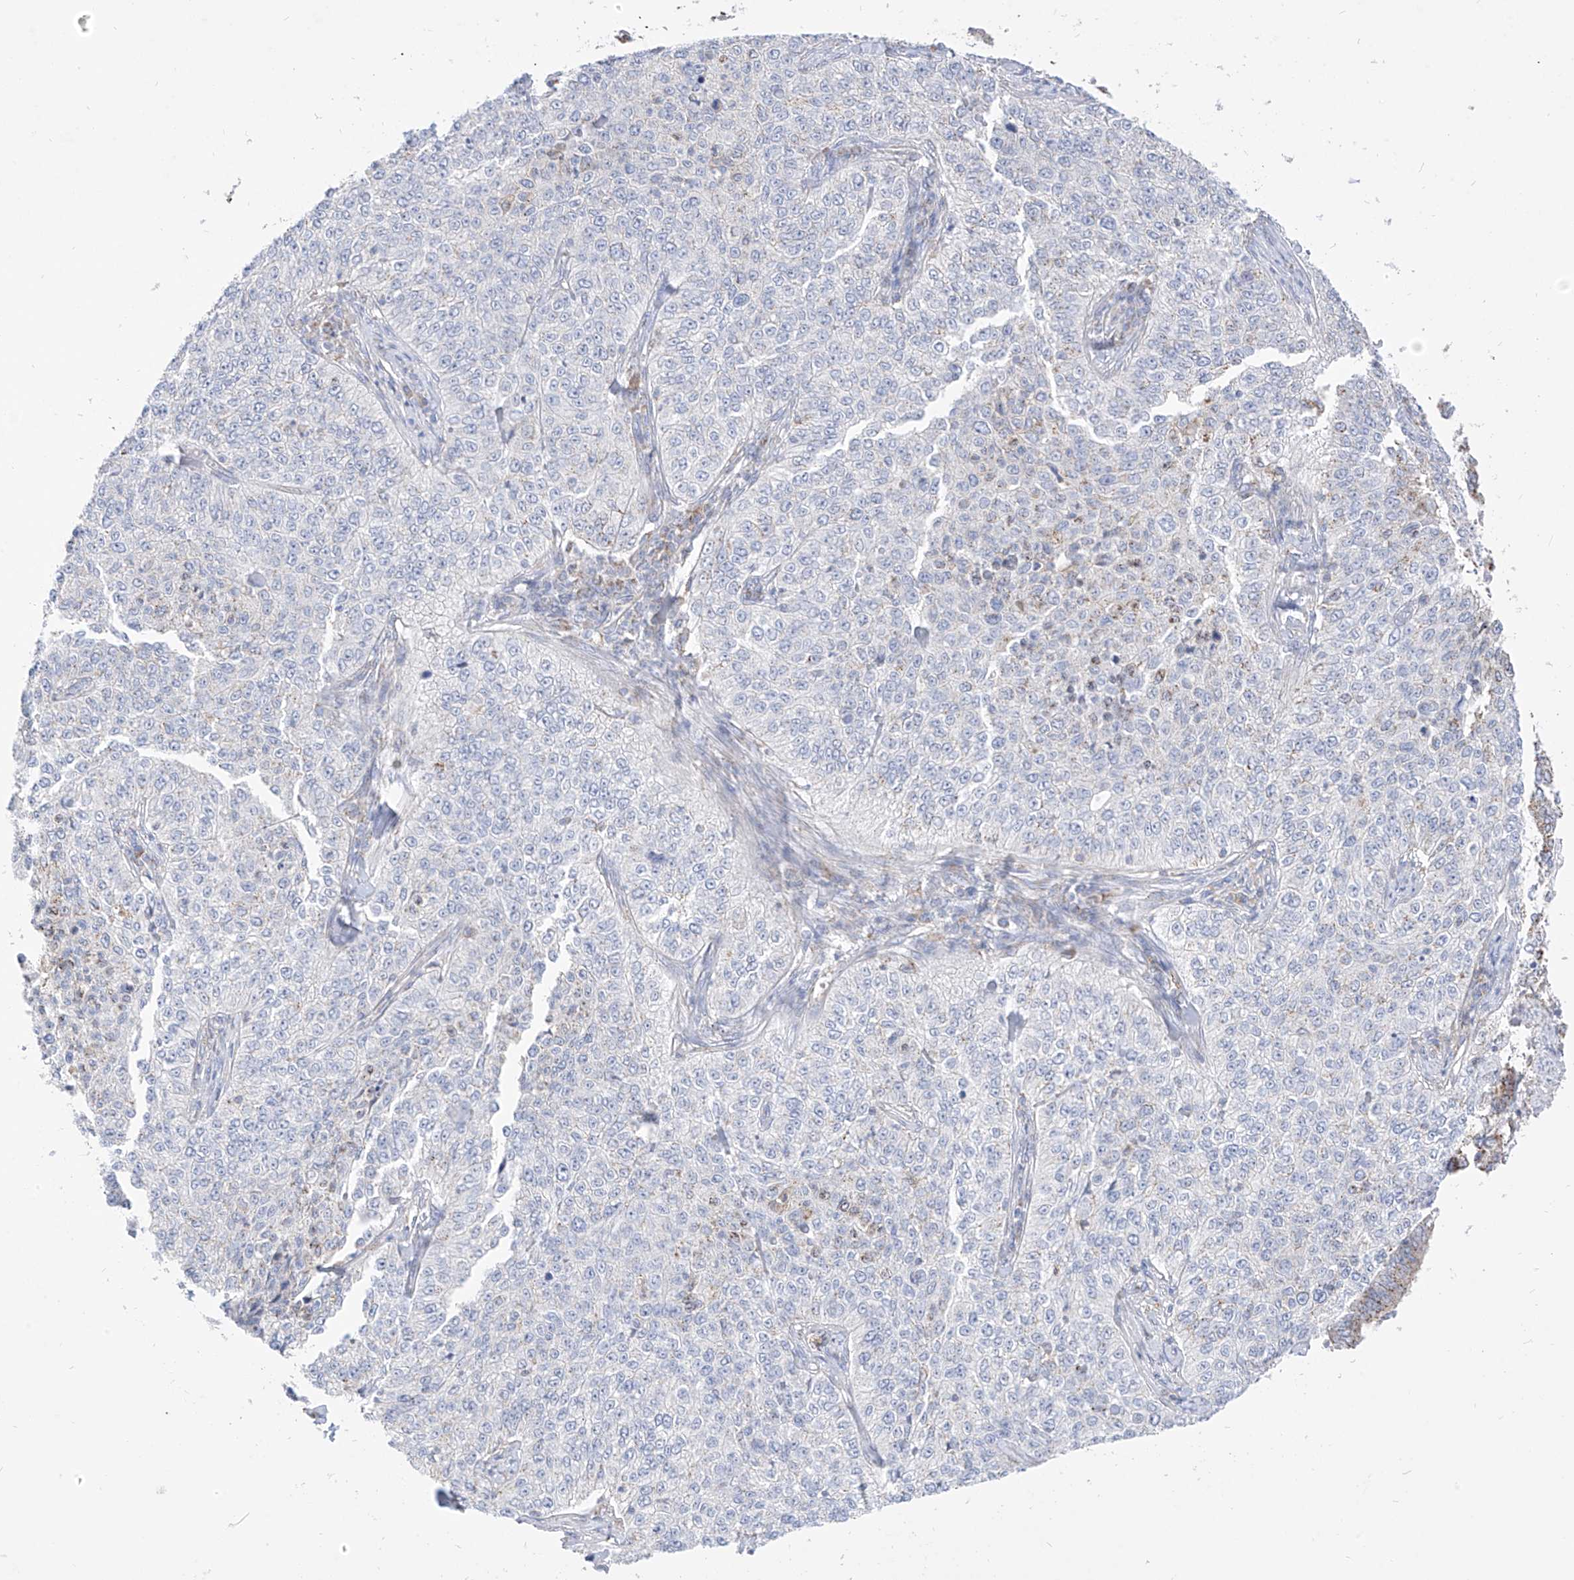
{"staining": {"intensity": "negative", "quantity": "none", "location": "none"}, "tissue": "cervical cancer", "cell_type": "Tumor cells", "image_type": "cancer", "snomed": [{"axis": "morphology", "description": "Squamous cell carcinoma, NOS"}, {"axis": "topography", "description": "Cervix"}], "caption": "Tumor cells are negative for brown protein staining in cervical squamous cell carcinoma.", "gene": "RASA2", "patient": {"sex": "female", "age": 35}}